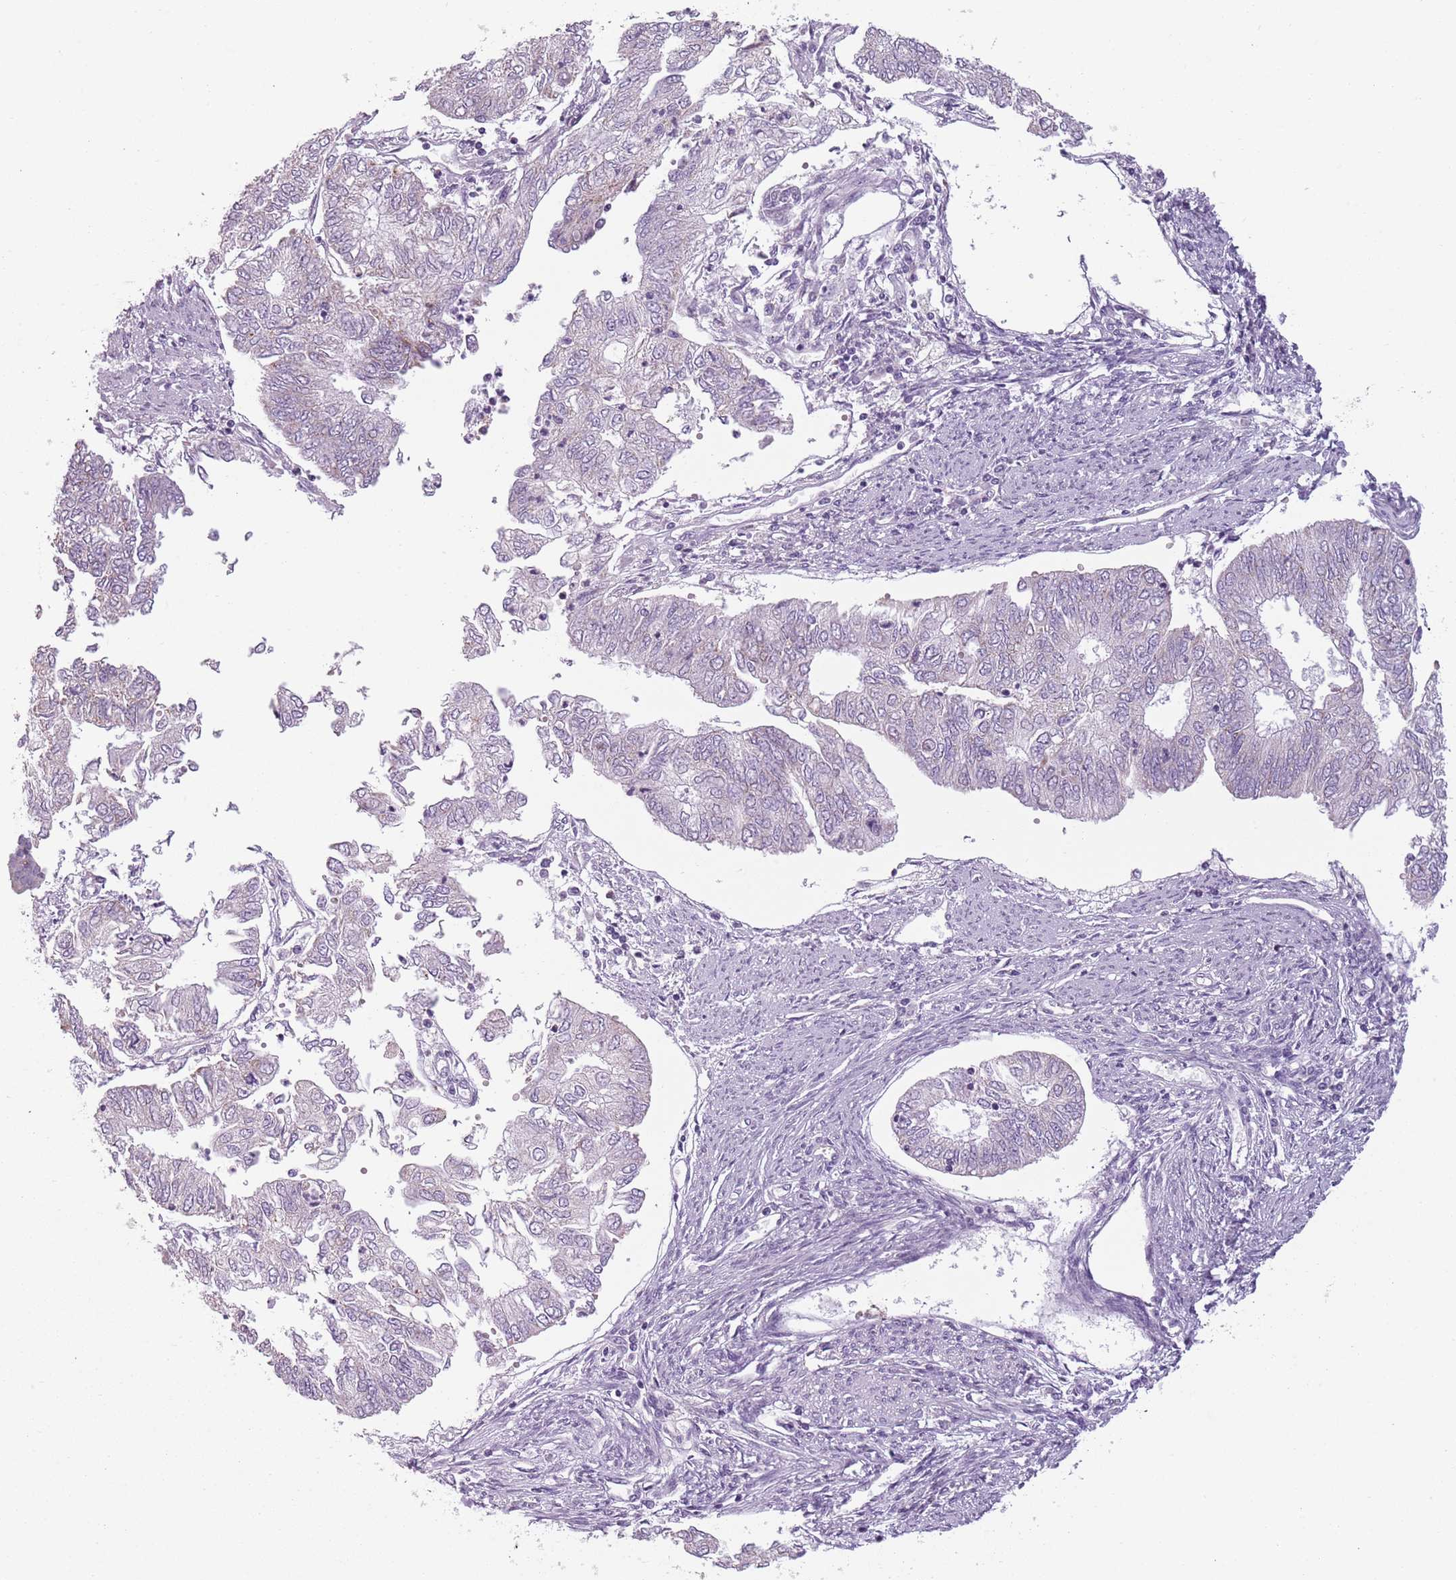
{"staining": {"intensity": "negative", "quantity": "none", "location": "none"}, "tissue": "endometrial cancer", "cell_type": "Tumor cells", "image_type": "cancer", "snomed": [{"axis": "morphology", "description": "Adenocarcinoma, NOS"}, {"axis": "topography", "description": "Endometrium"}], "caption": "Endometrial cancer was stained to show a protein in brown. There is no significant expression in tumor cells.", "gene": "MEGF8", "patient": {"sex": "female", "age": 68}}